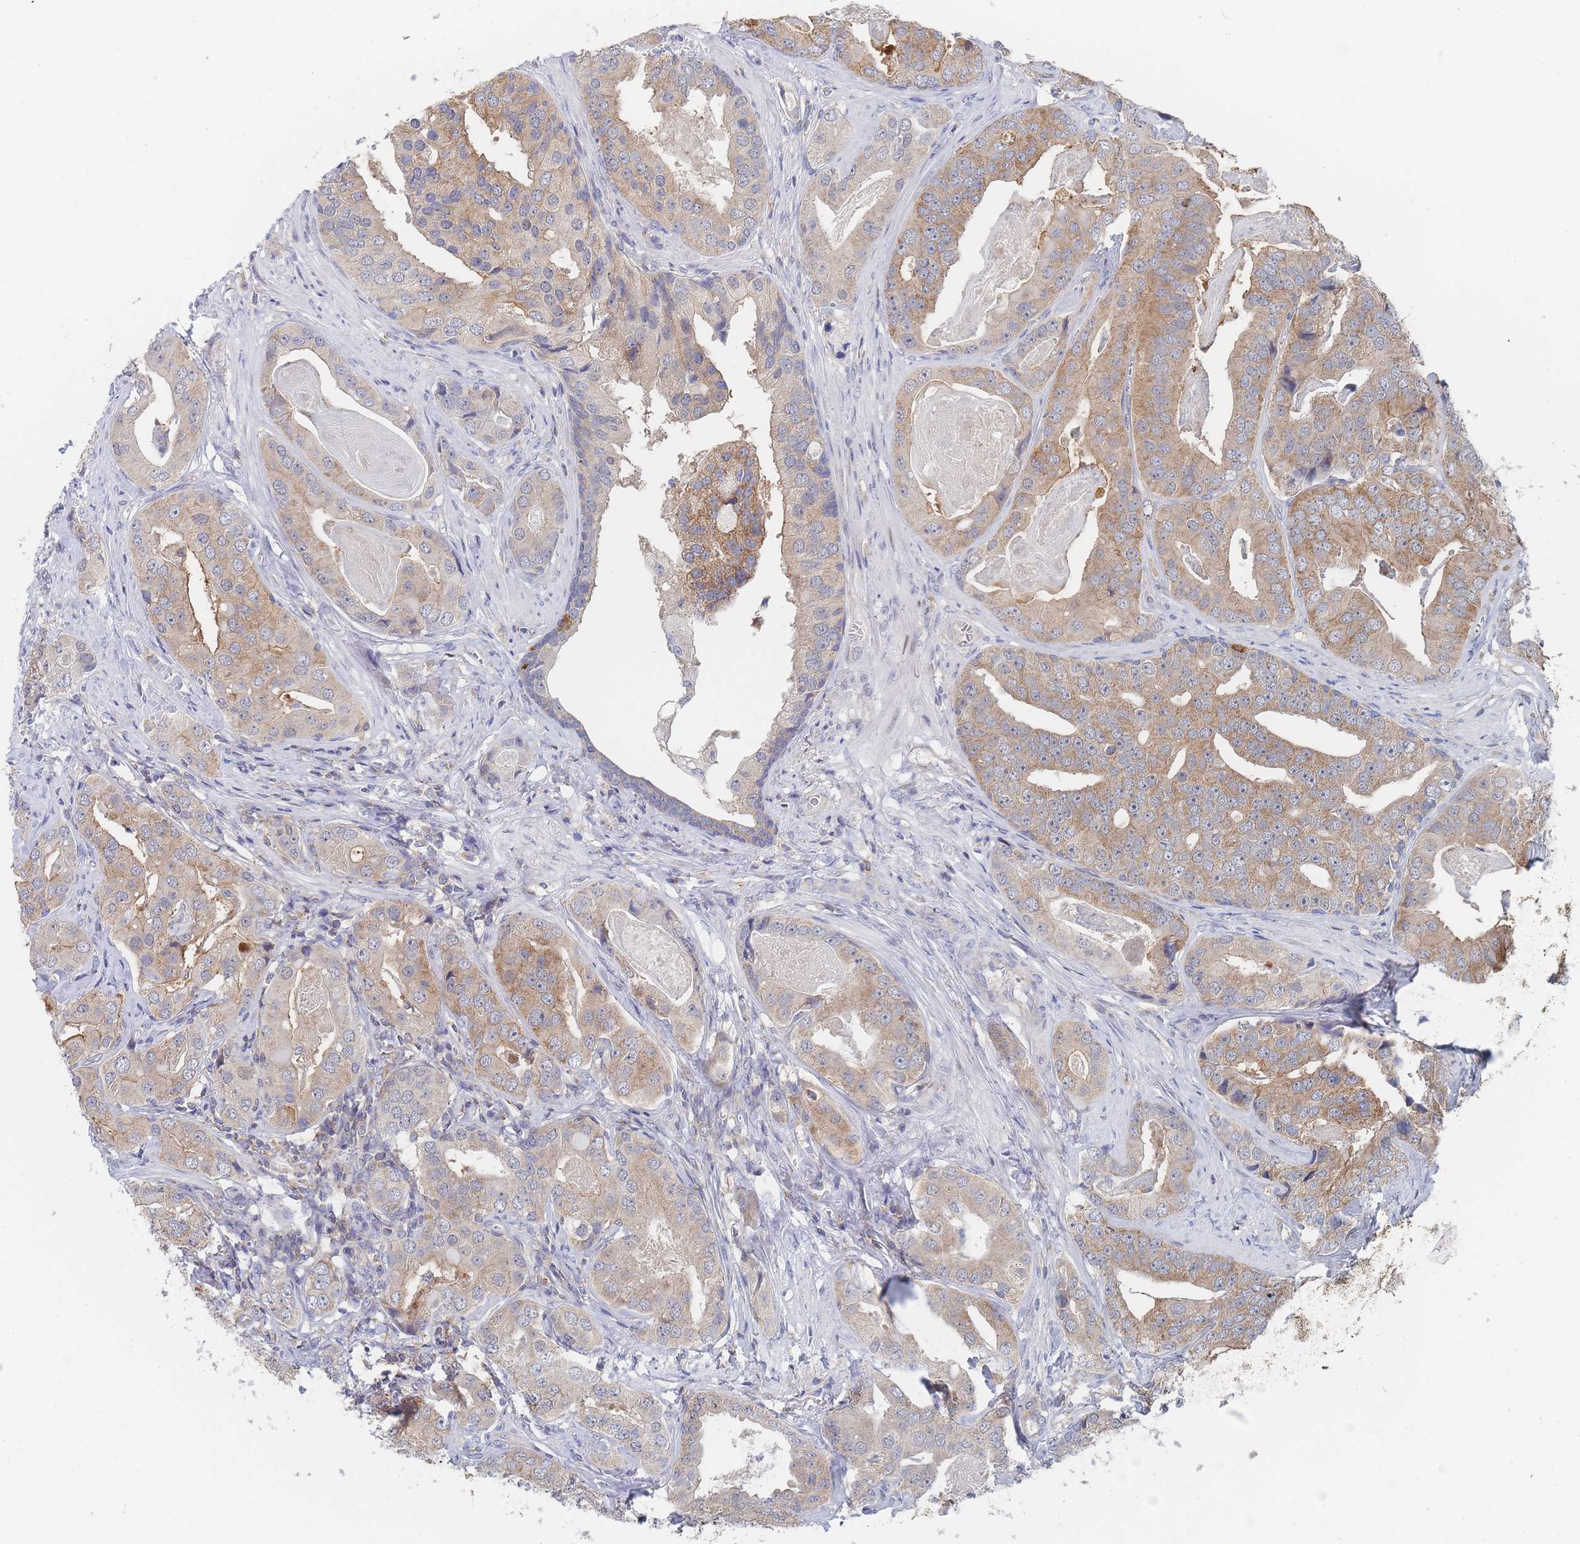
{"staining": {"intensity": "moderate", "quantity": ">75%", "location": "cytoplasmic/membranous"}, "tissue": "prostate cancer", "cell_type": "Tumor cells", "image_type": "cancer", "snomed": [{"axis": "morphology", "description": "Adenocarcinoma, High grade"}, {"axis": "topography", "description": "Prostate"}], "caption": "Moderate cytoplasmic/membranous positivity for a protein is seen in approximately >75% of tumor cells of prostate high-grade adenocarcinoma using immunohistochemistry.", "gene": "PPP6C", "patient": {"sex": "male", "age": 71}}